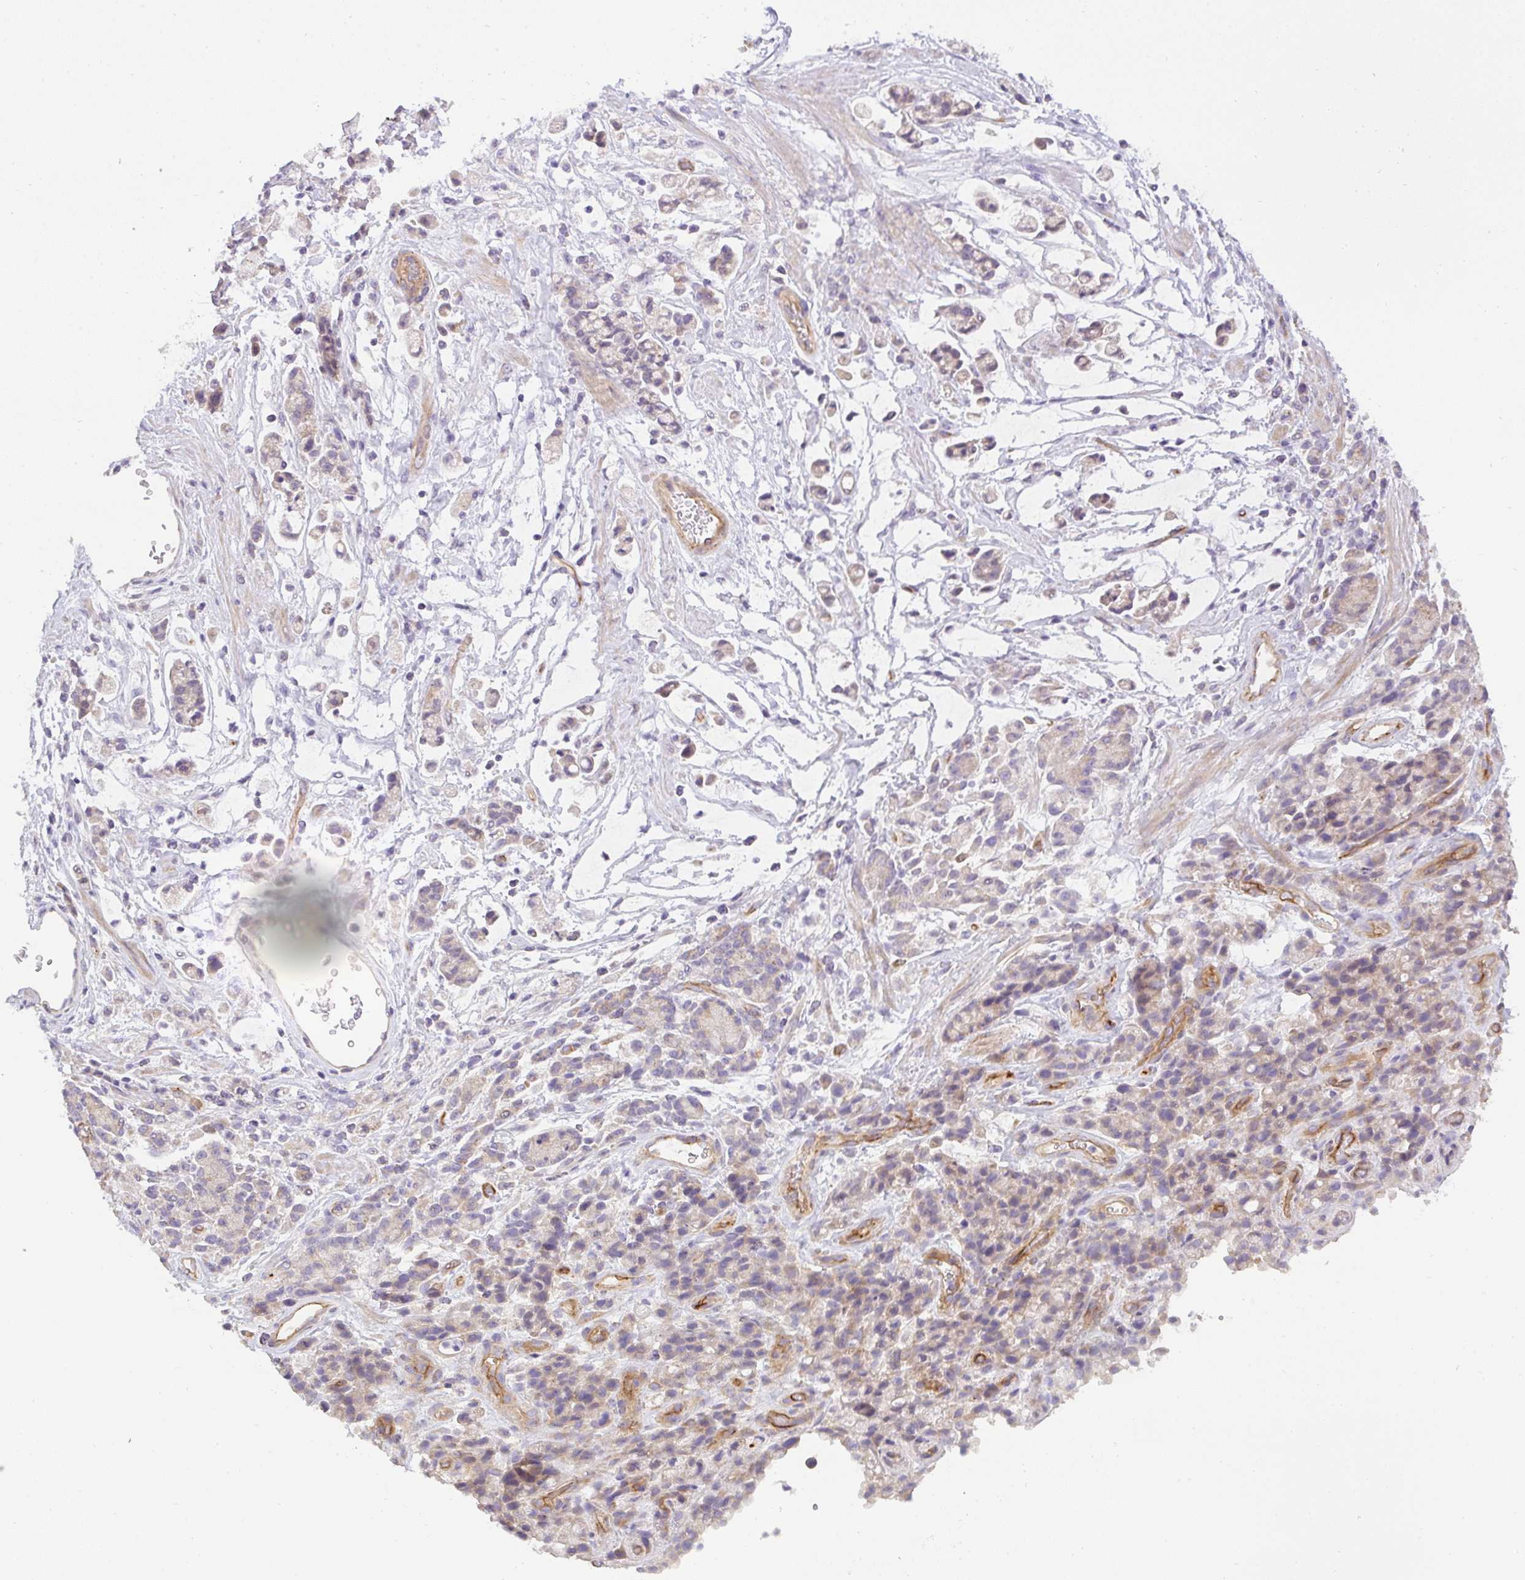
{"staining": {"intensity": "weak", "quantity": ">75%", "location": "cytoplasmic/membranous"}, "tissue": "stomach cancer", "cell_type": "Tumor cells", "image_type": "cancer", "snomed": [{"axis": "morphology", "description": "Adenocarcinoma, NOS"}, {"axis": "topography", "description": "Stomach"}], "caption": "Immunohistochemistry image of stomach cancer (adenocarcinoma) stained for a protein (brown), which exhibits low levels of weak cytoplasmic/membranous staining in about >75% of tumor cells.", "gene": "FILIP1", "patient": {"sex": "female", "age": 60}}